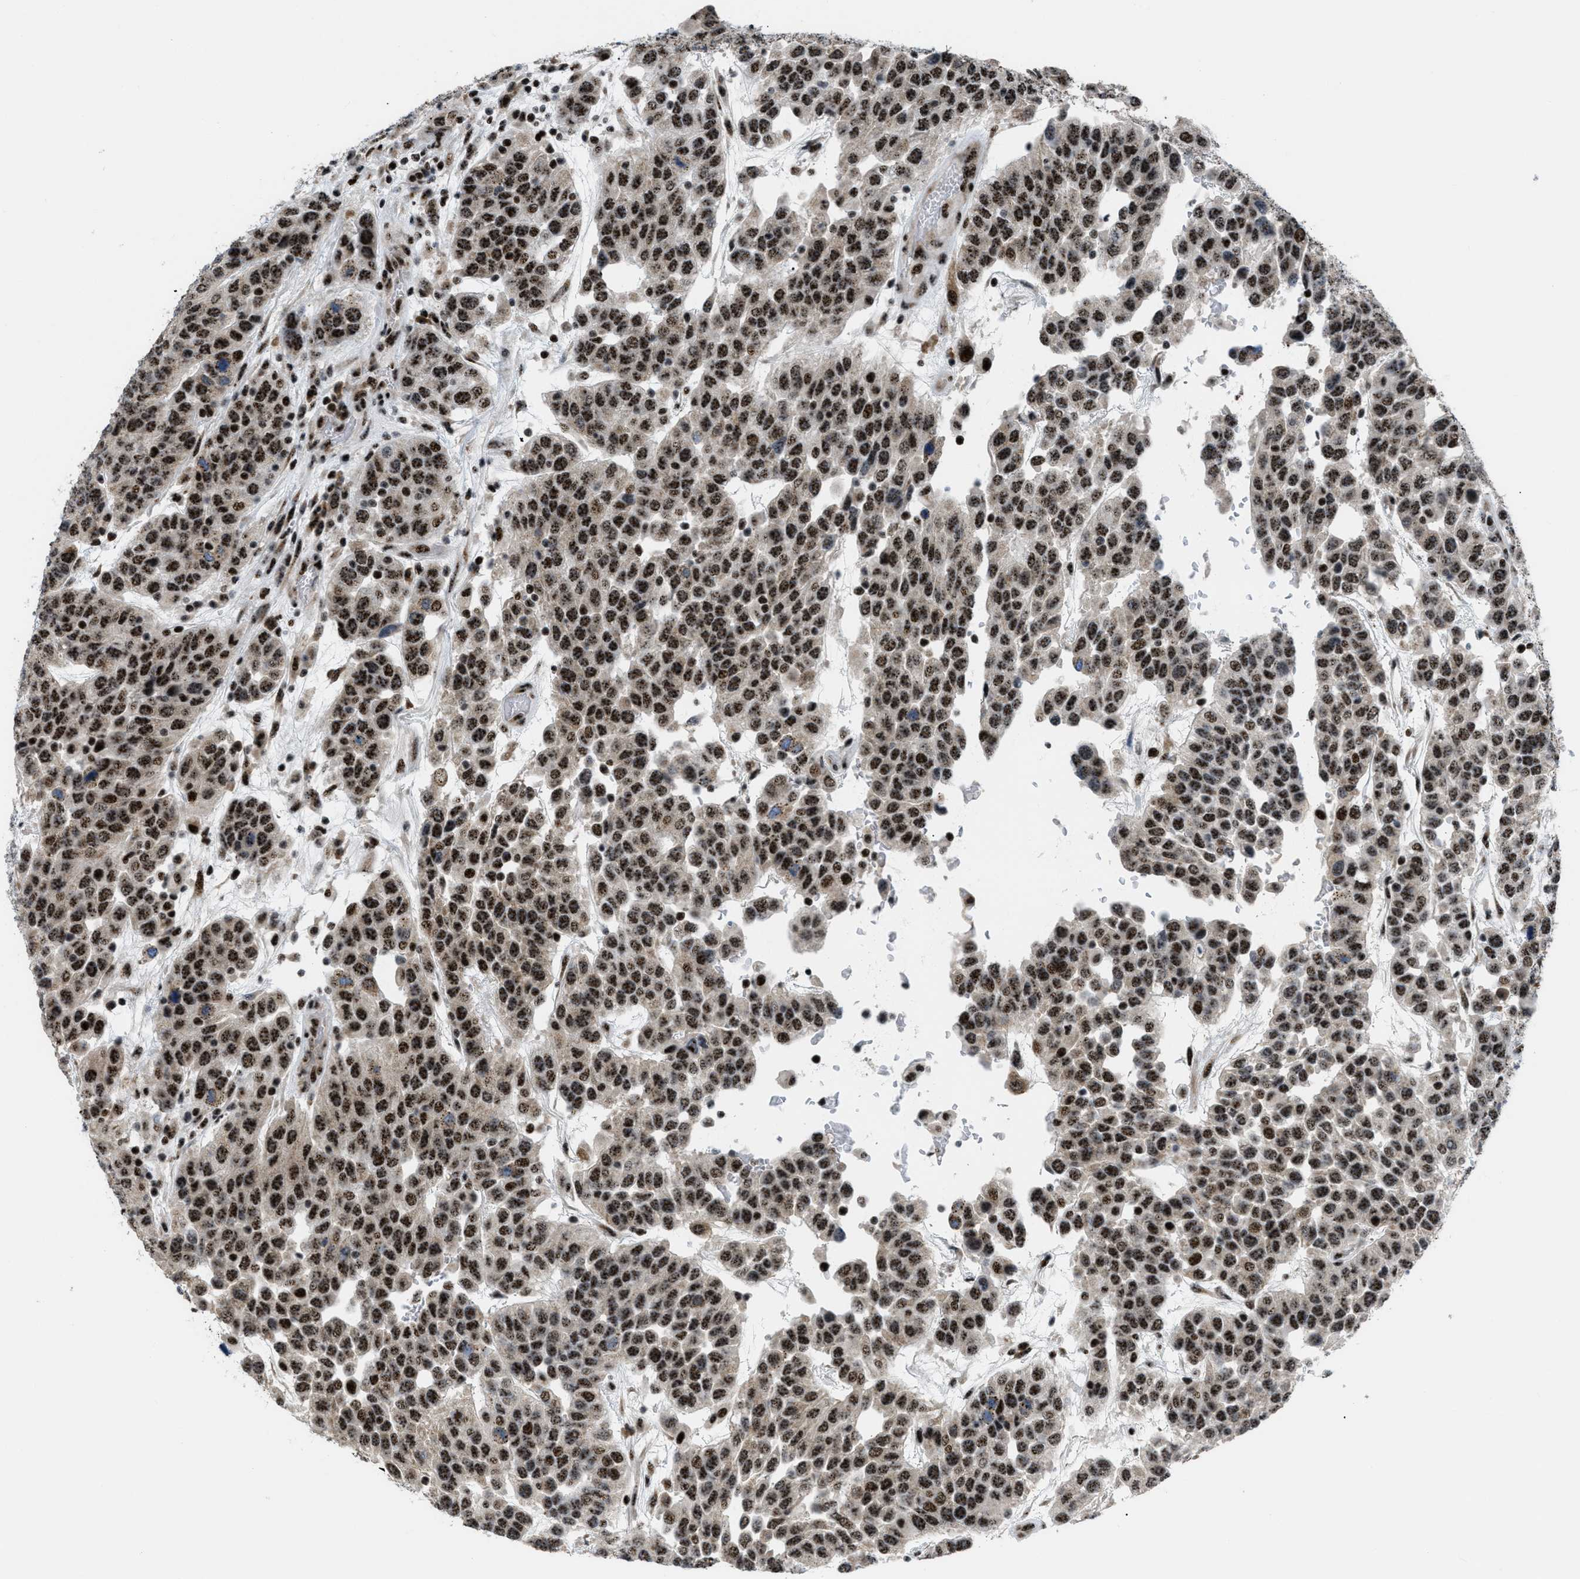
{"staining": {"intensity": "strong", "quantity": ">75%", "location": "nuclear"}, "tissue": "urothelial cancer", "cell_type": "Tumor cells", "image_type": "cancer", "snomed": [{"axis": "morphology", "description": "Urothelial carcinoma, High grade"}, {"axis": "topography", "description": "Urinary bladder"}], "caption": "Protein analysis of urothelial cancer tissue demonstrates strong nuclear positivity in approximately >75% of tumor cells.", "gene": "CDR2", "patient": {"sex": "female", "age": 80}}